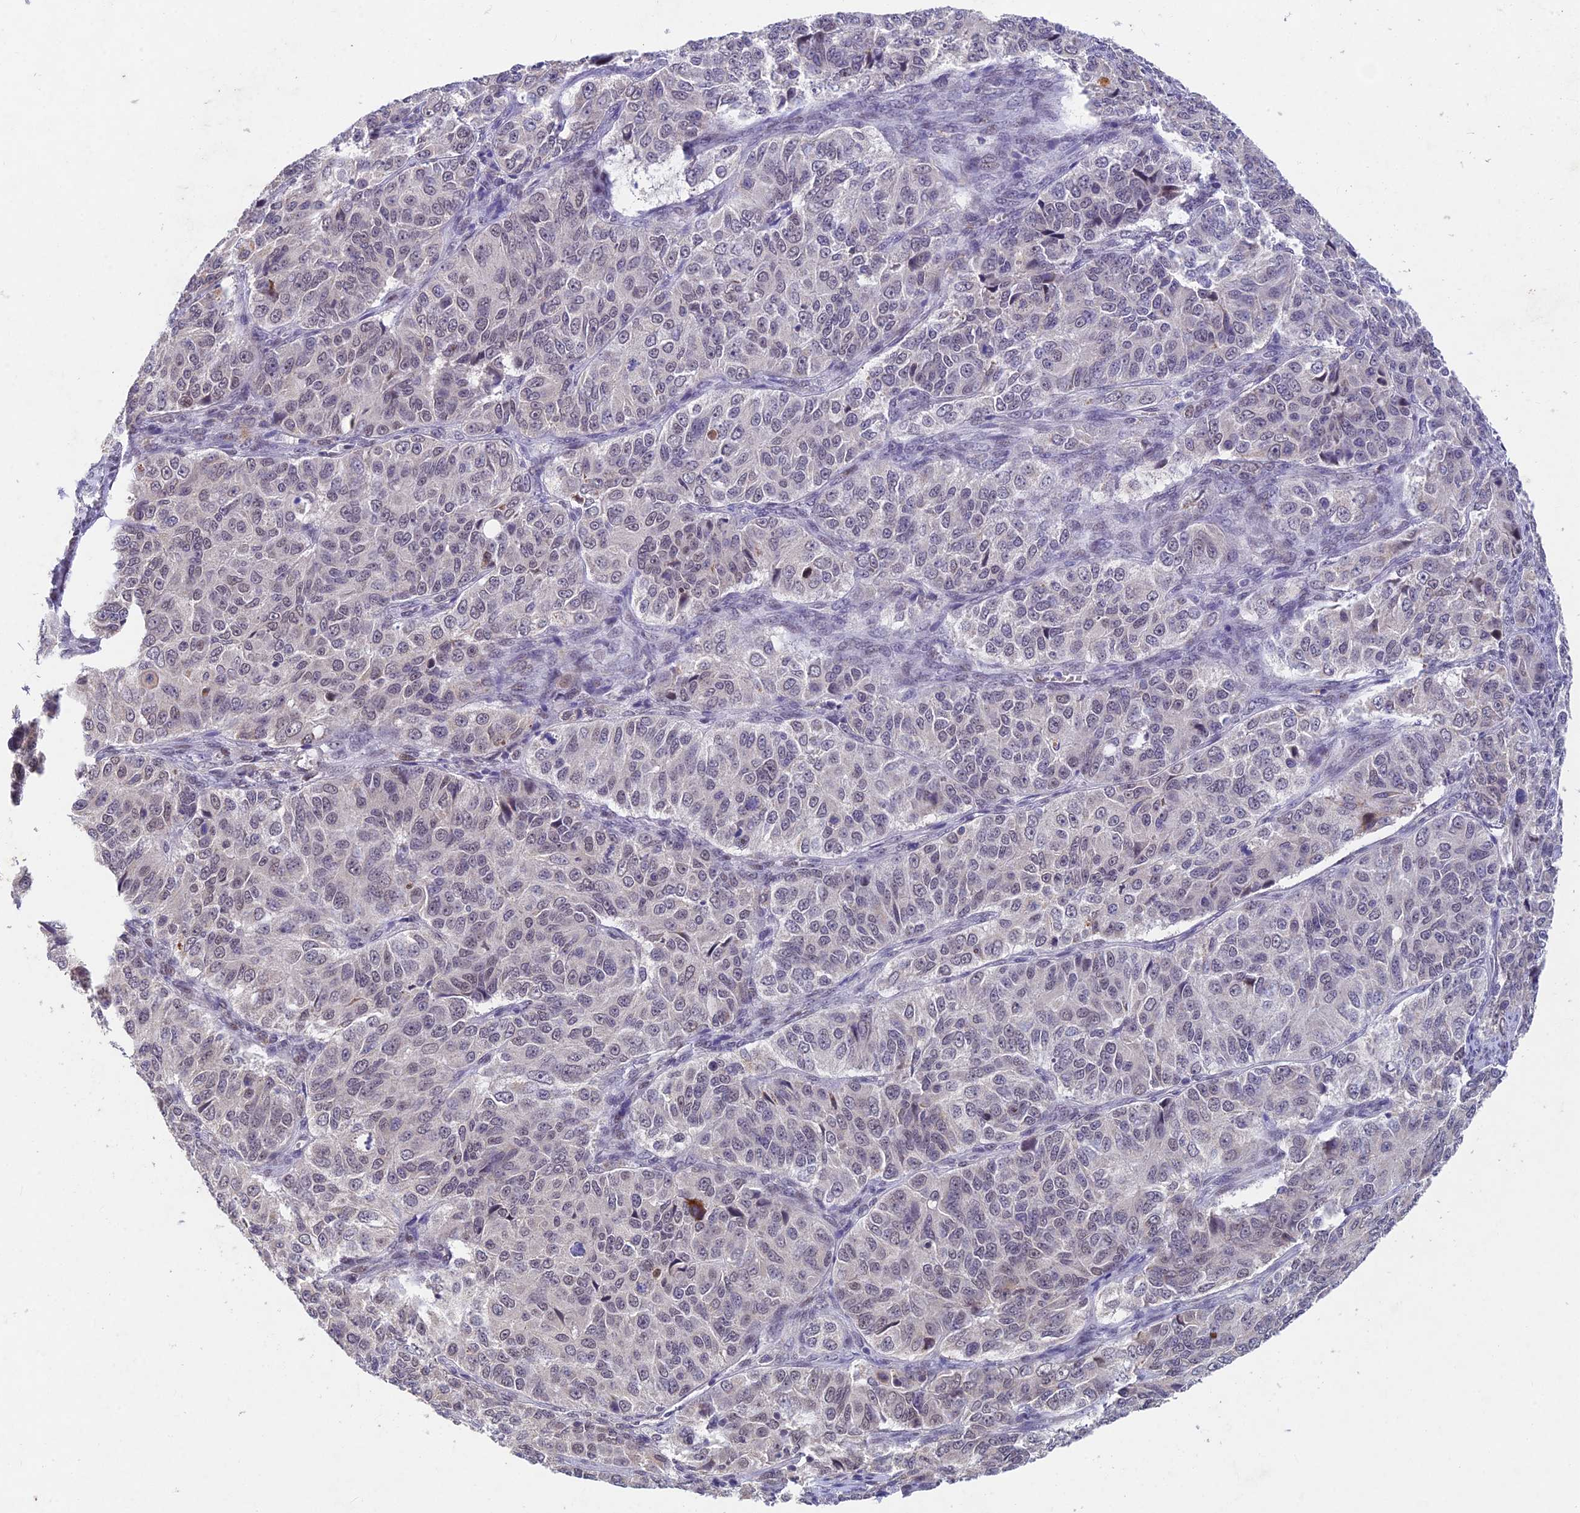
{"staining": {"intensity": "weak", "quantity": "<25%", "location": "nuclear"}, "tissue": "ovarian cancer", "cell_type": "Tumor cells", "image_type": "cancer", "snomed": [{"axis": "morphology", "description": "Carcinoma, endometroid"}, {"axis": "topography", "description": "Ovary"}], "caption": "Immunohistochemical staining of human ovarian cancer displays no significant staining in tumor cells.", "gene": "RAVER1", "patient": {"sex": "female", "age": 51}}